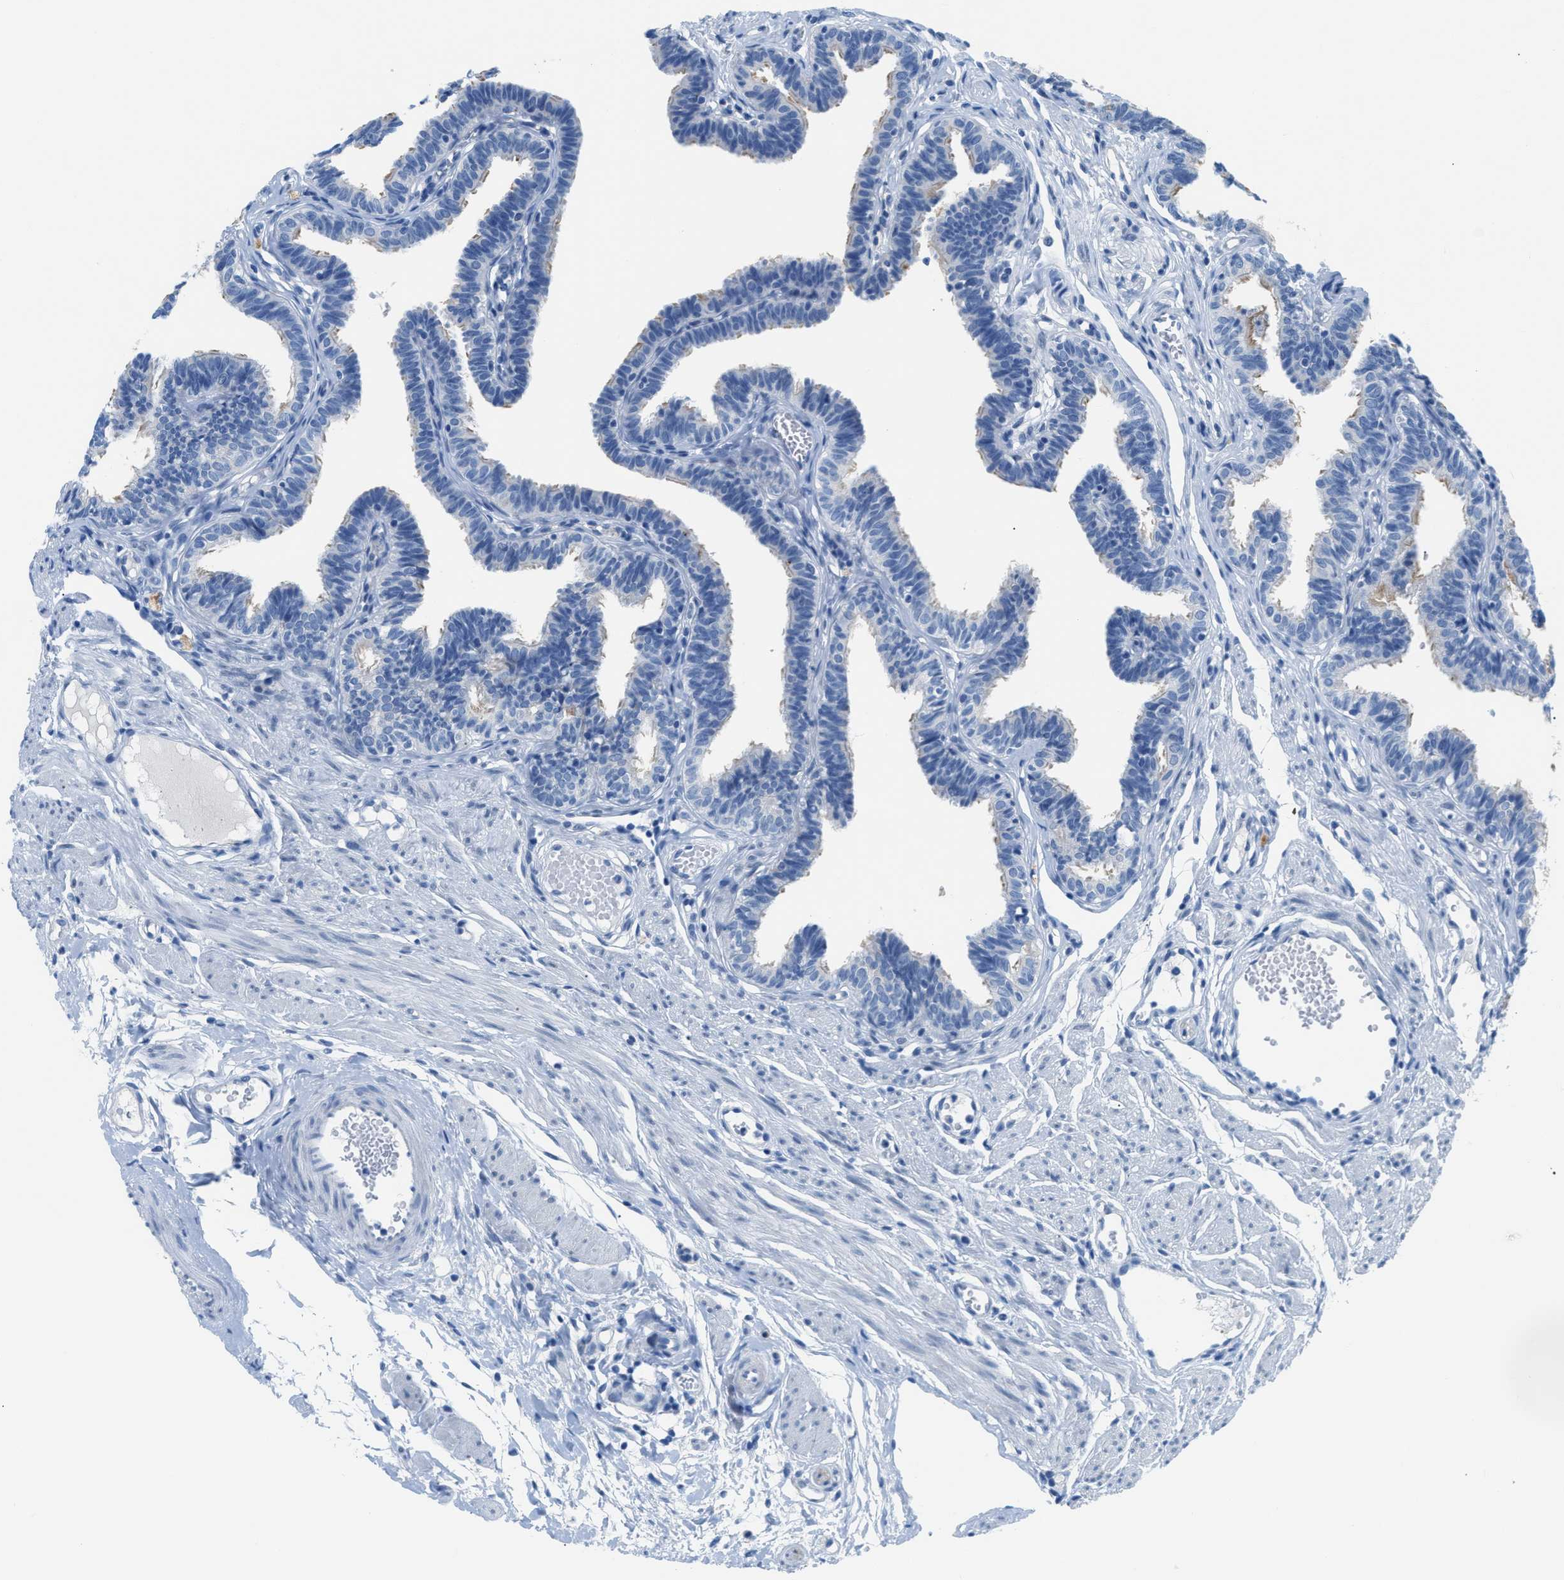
{"staining": {"intensity": "negative", "quantity": "none", "location": "none"}, "tissue": "fallopian tube", "cell_type": "Glandular cells", "image_type": "normal", "snomed": [{"axis": "morphology", "description": "Normal tissue, NOS"}, {"axis": "topography", "description": "Fallopian tube"}, {"axis": "topography", "description": "Ovary"}], "caption": "An immunohistochemistry (IHC) photomicrograph of unremarkable fallopian tube is shown. There is no staining in glandular cells of fallopian tube. (Brightfield microscopy of DAB IHC at high magnification).", "gene": "FDCSP", "patient": {"sex": "female", "age": 23}}